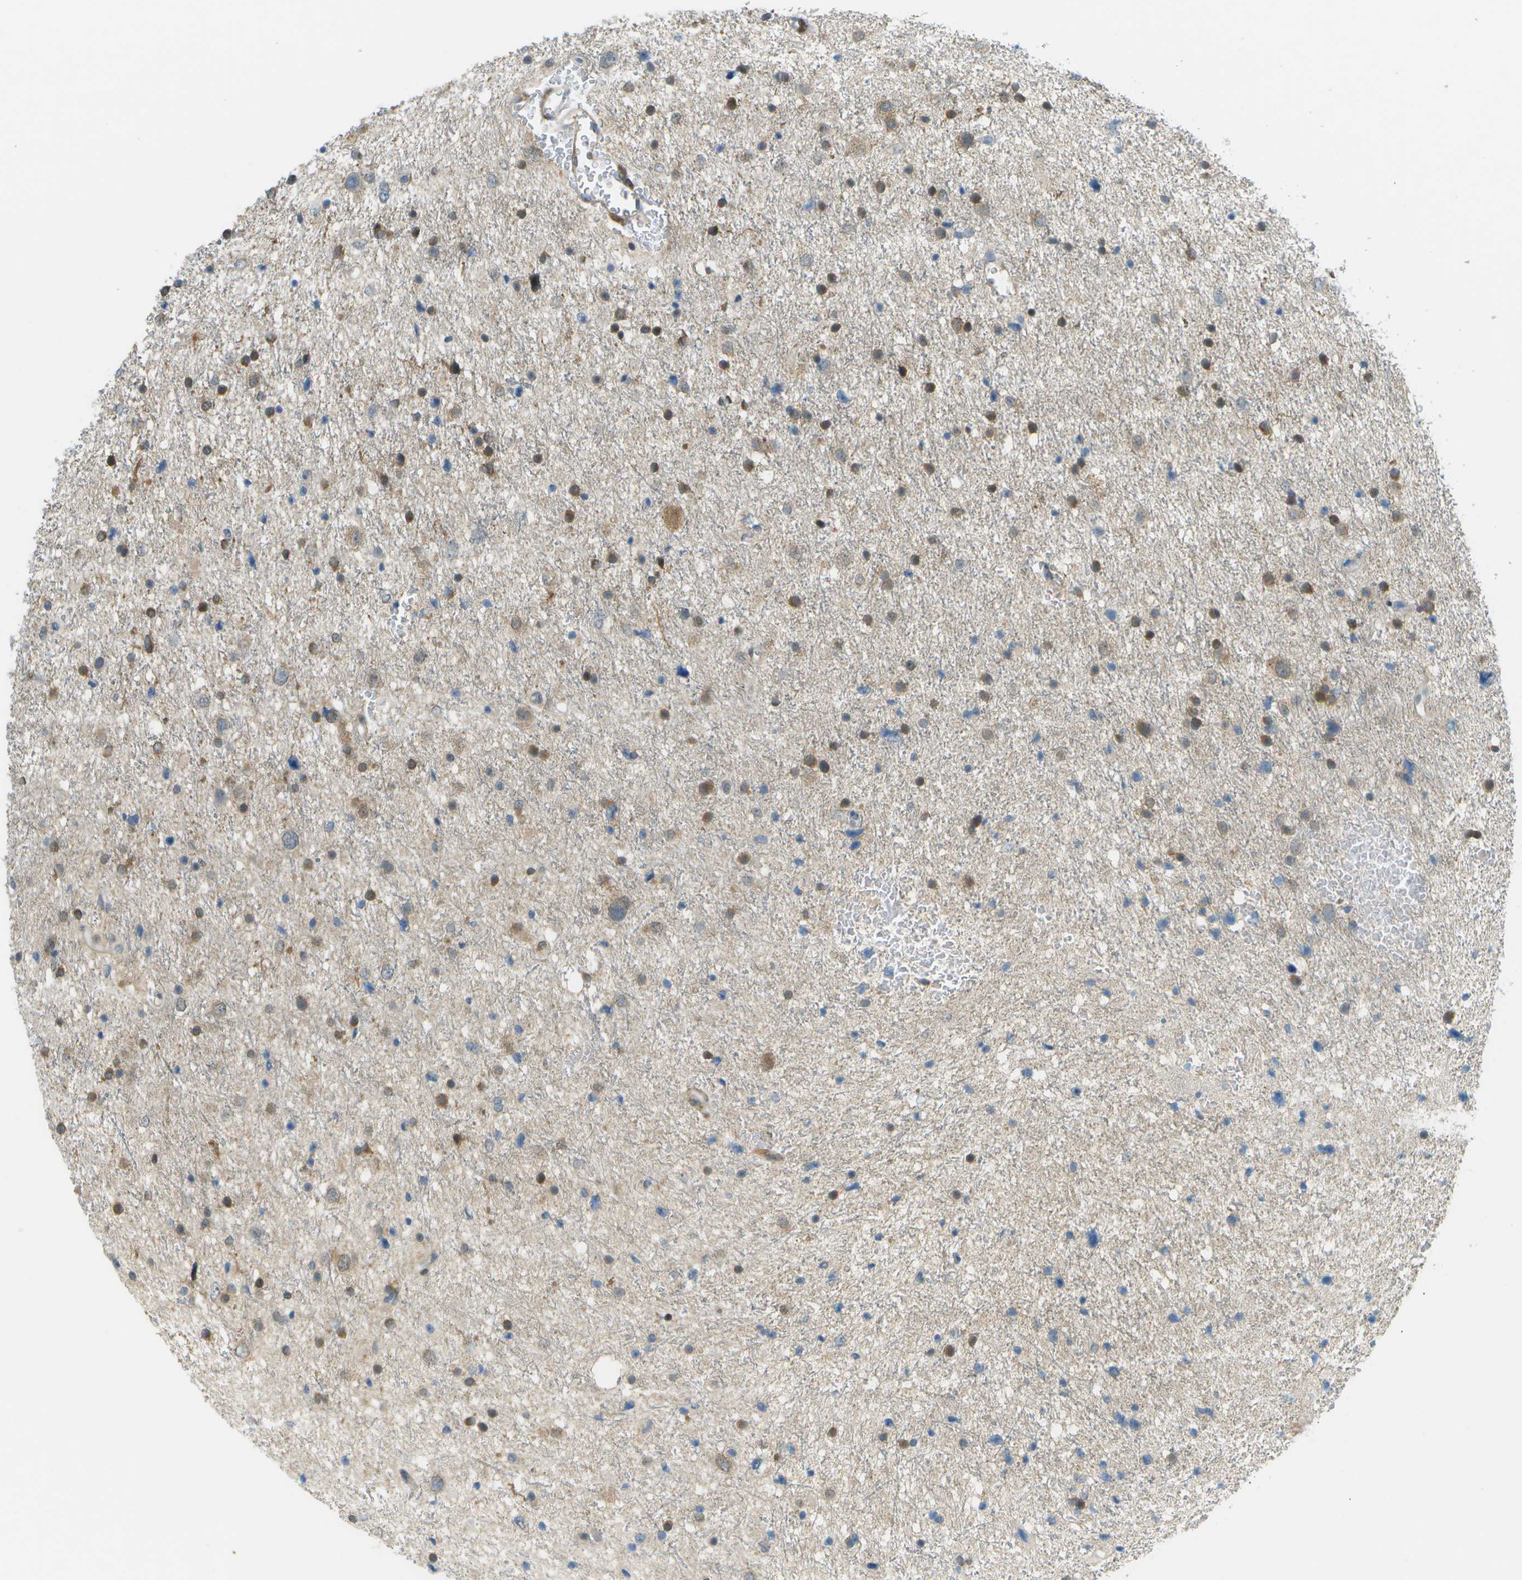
{"staining": {"intensity": "moderate", "quantity": ">75%", "location": "cytoplasmic/membranous"}, "tissue": "glioma", "cell_type": "Tumor cells", "image_type": "cancer", "snomed": [{"axis": "morphology", "description": "Glioma, malignant, Low grade"}, {"axis": "topography", "description": "Brain"}], "caption": "Tumor cells exhibit medium levels of moderate cytoplasmic/membranous staining in about >75% of cells in human malignant glioma (low-grade).", "gene": "CDH23", "patient": {"sex": "female", "age": 37}}